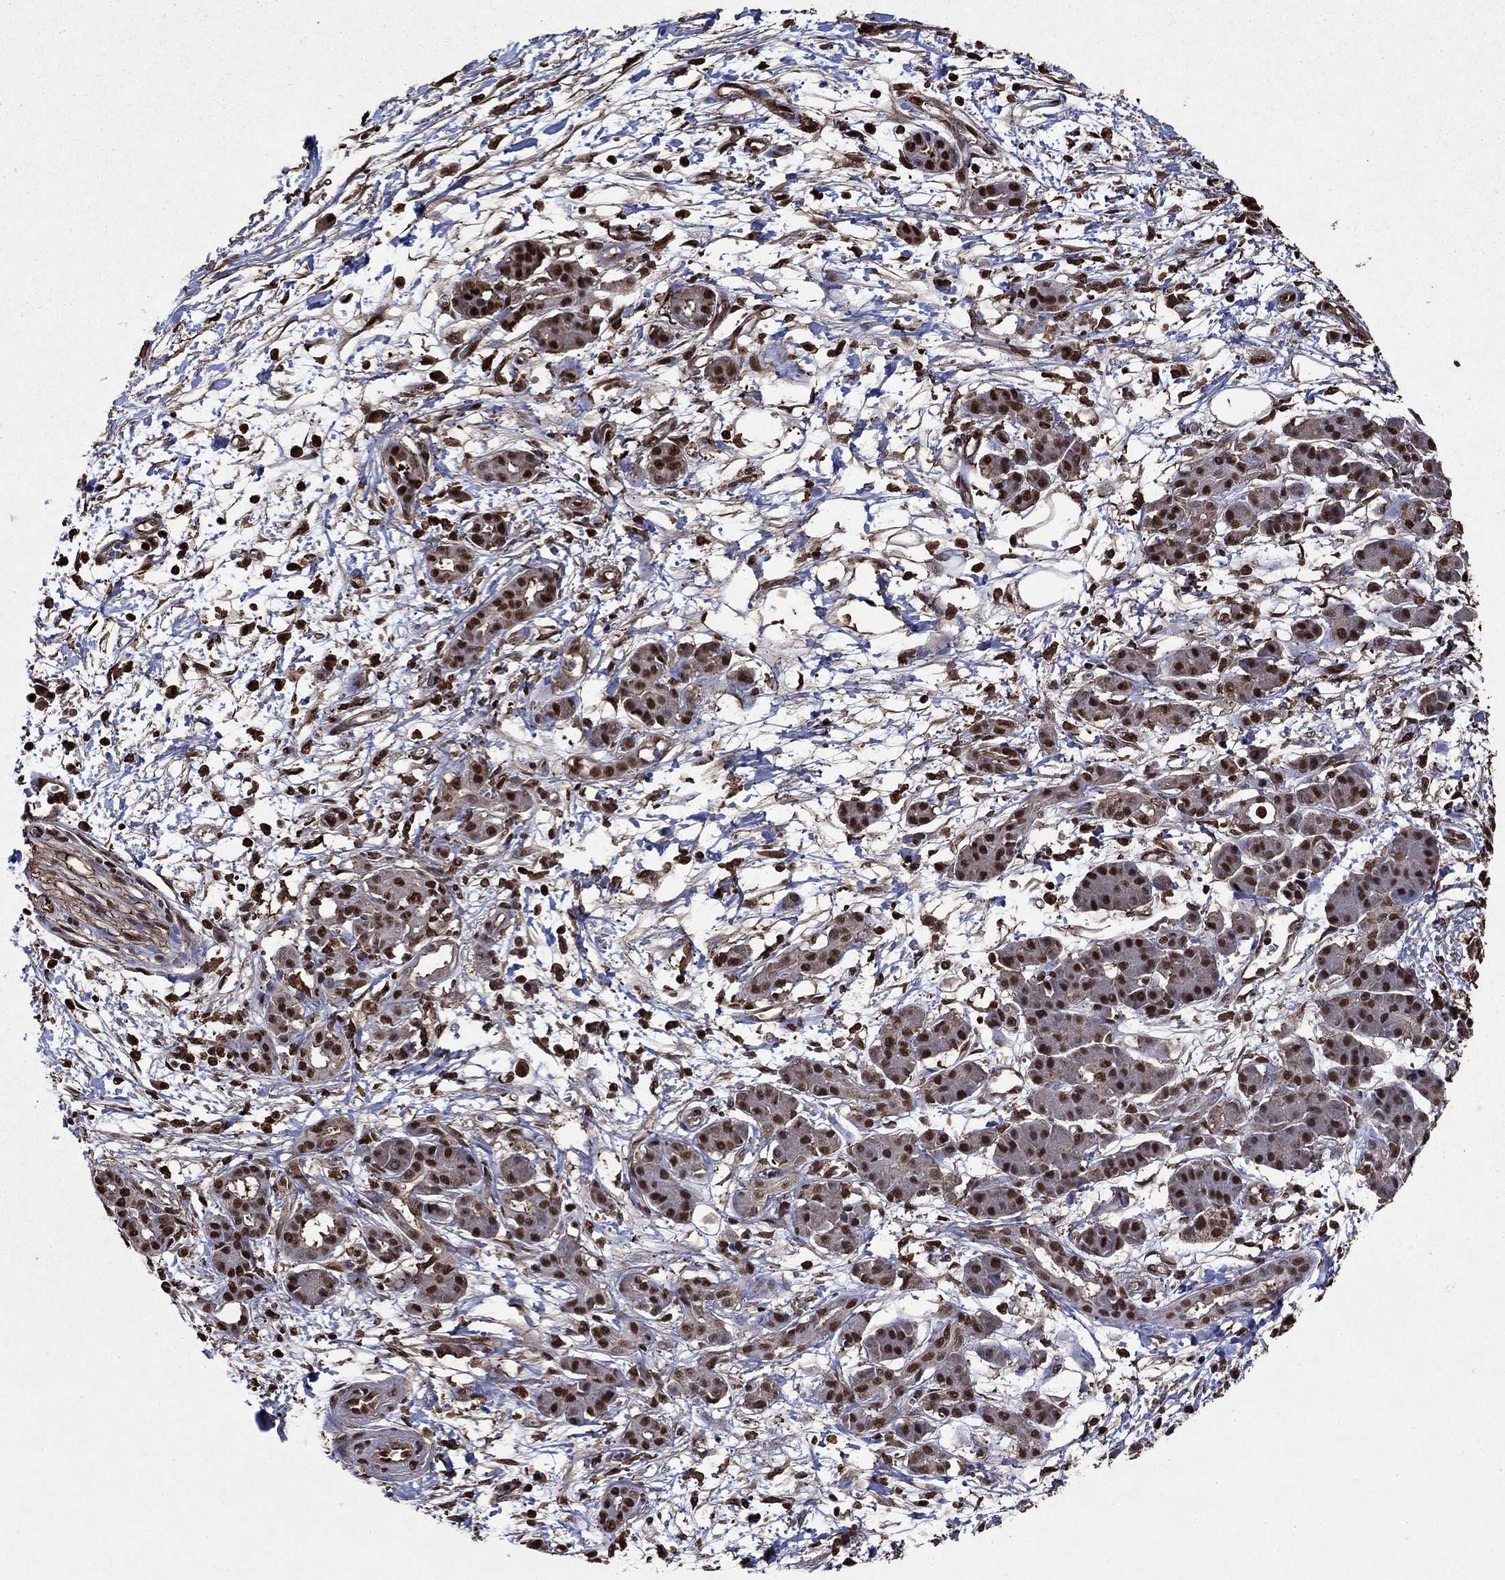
{"staining": {"intensity": "strong", "quantity": ">75%", "location": "nuclear"}, "tissue": "pancreatic cancer", "cell_type": "Tumor cells", "image_type": "cancer", "snomed": [{"axis": "morphology", "description": "Adenocarcinoma, NOS"}, {"axis": "topography", "description": "Pancreas"}], "caption": "An immunohistochemistry photomicrograph of neoplastic tissue is shown. Protein staining in brown highlights strong nuclear positivity in adenocarcinoma (pancreatic) within tumor cells.", "gene": "GAPDH", "patient": {"sex": "male", "age": 72}}